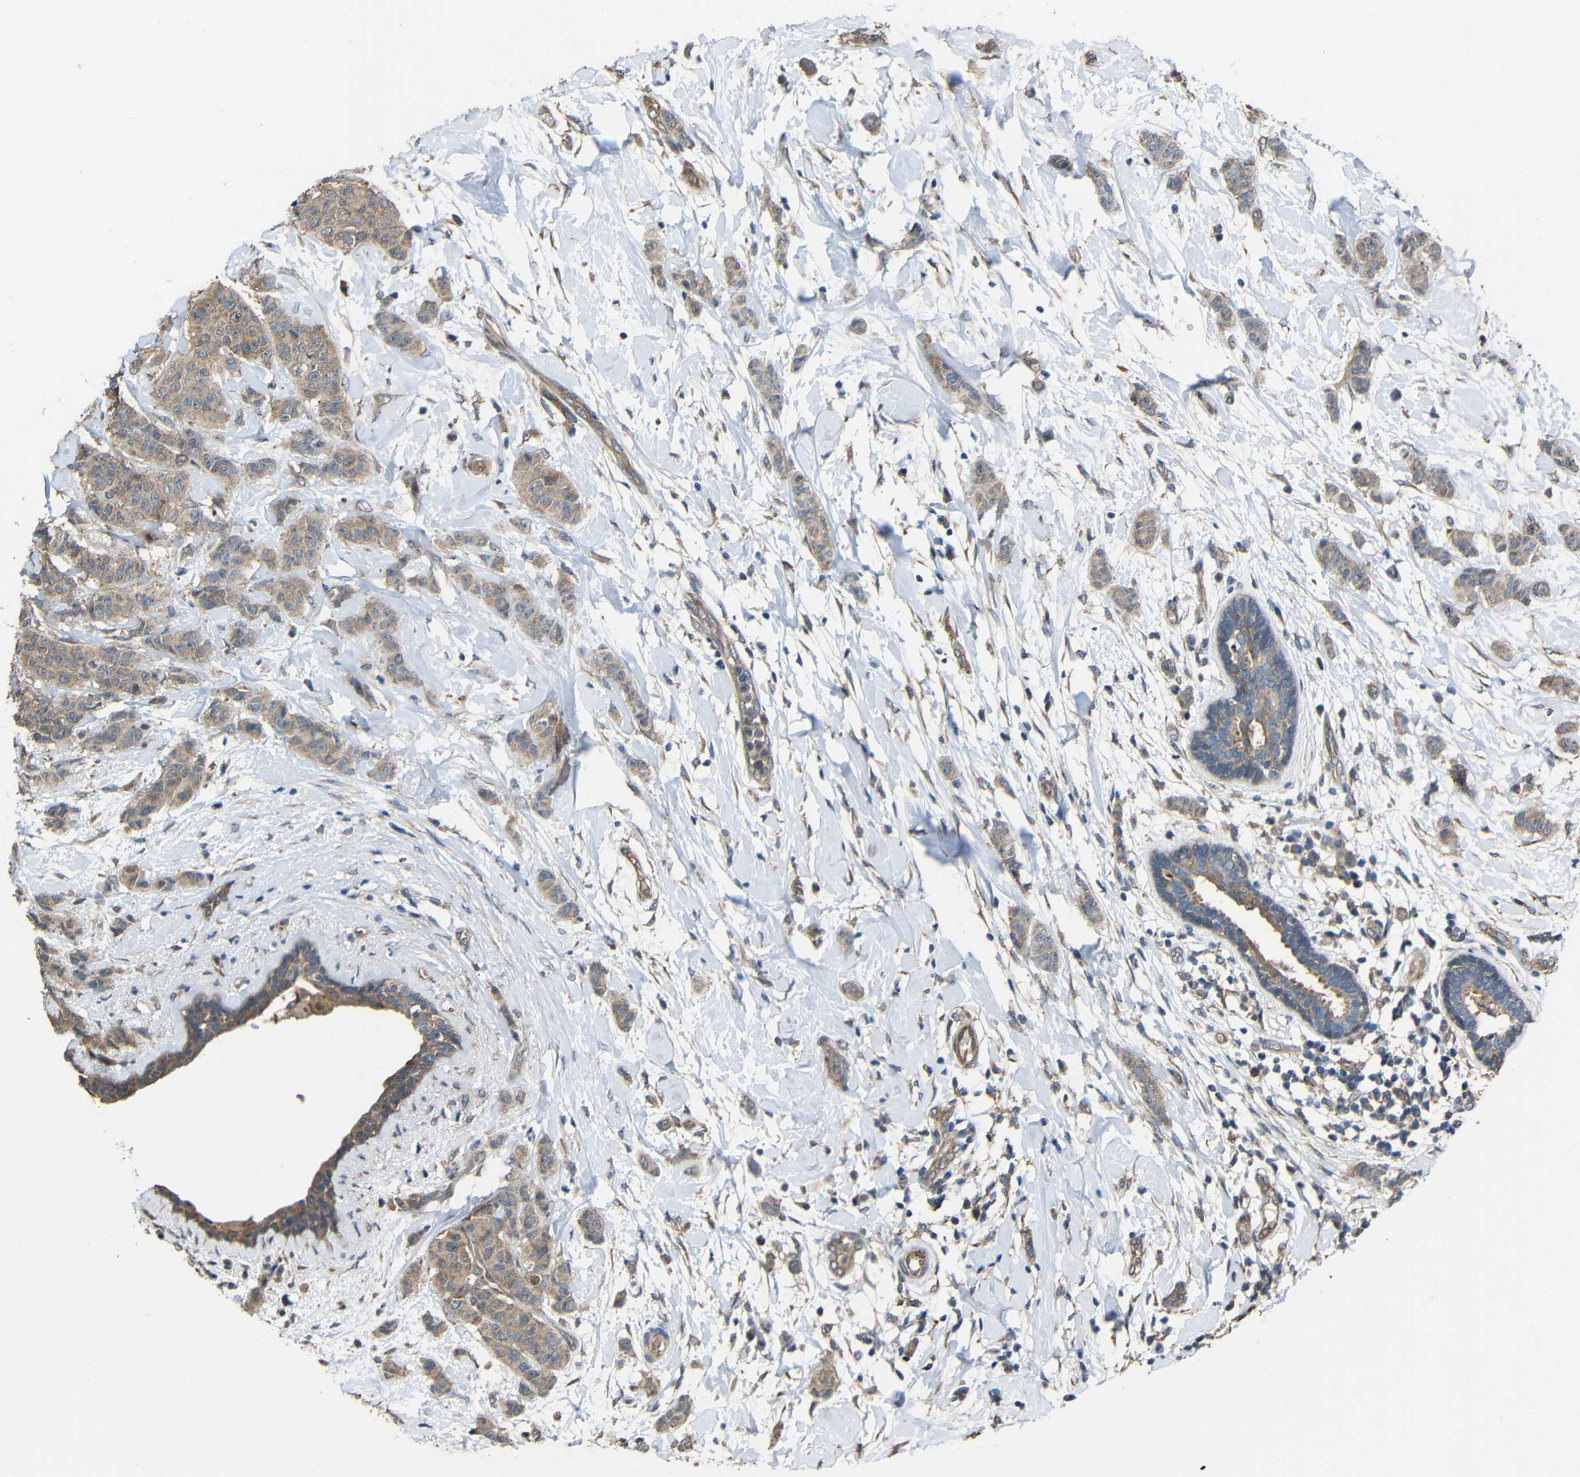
{"staining": {"intensity": "moderate", "quantity": ">75%", "location": "cytoplasmic/membranous"}, "tissue": "breast cancer", "cell_type": "Tumor cells", "image_type": "cancer", "snomed": [{"axis": "morphology", "description": "Normal tissue, NOS"}, {"axis": "morphology", "description": "Duct carcinoma"}, {"axis": "topography", "description": "Breast"}], "caption": "Moderate cytoplasmic/membranous positivity is identified in approximately >75% of tumor cells in invasive ductal carcinoma (breast). (DAB (3,3'-diaminobenzidine) = brown stain, brightfield microscopy at high magnification).", "gene": "CHST9", "patient": {"sex": "female", "age": 40}}